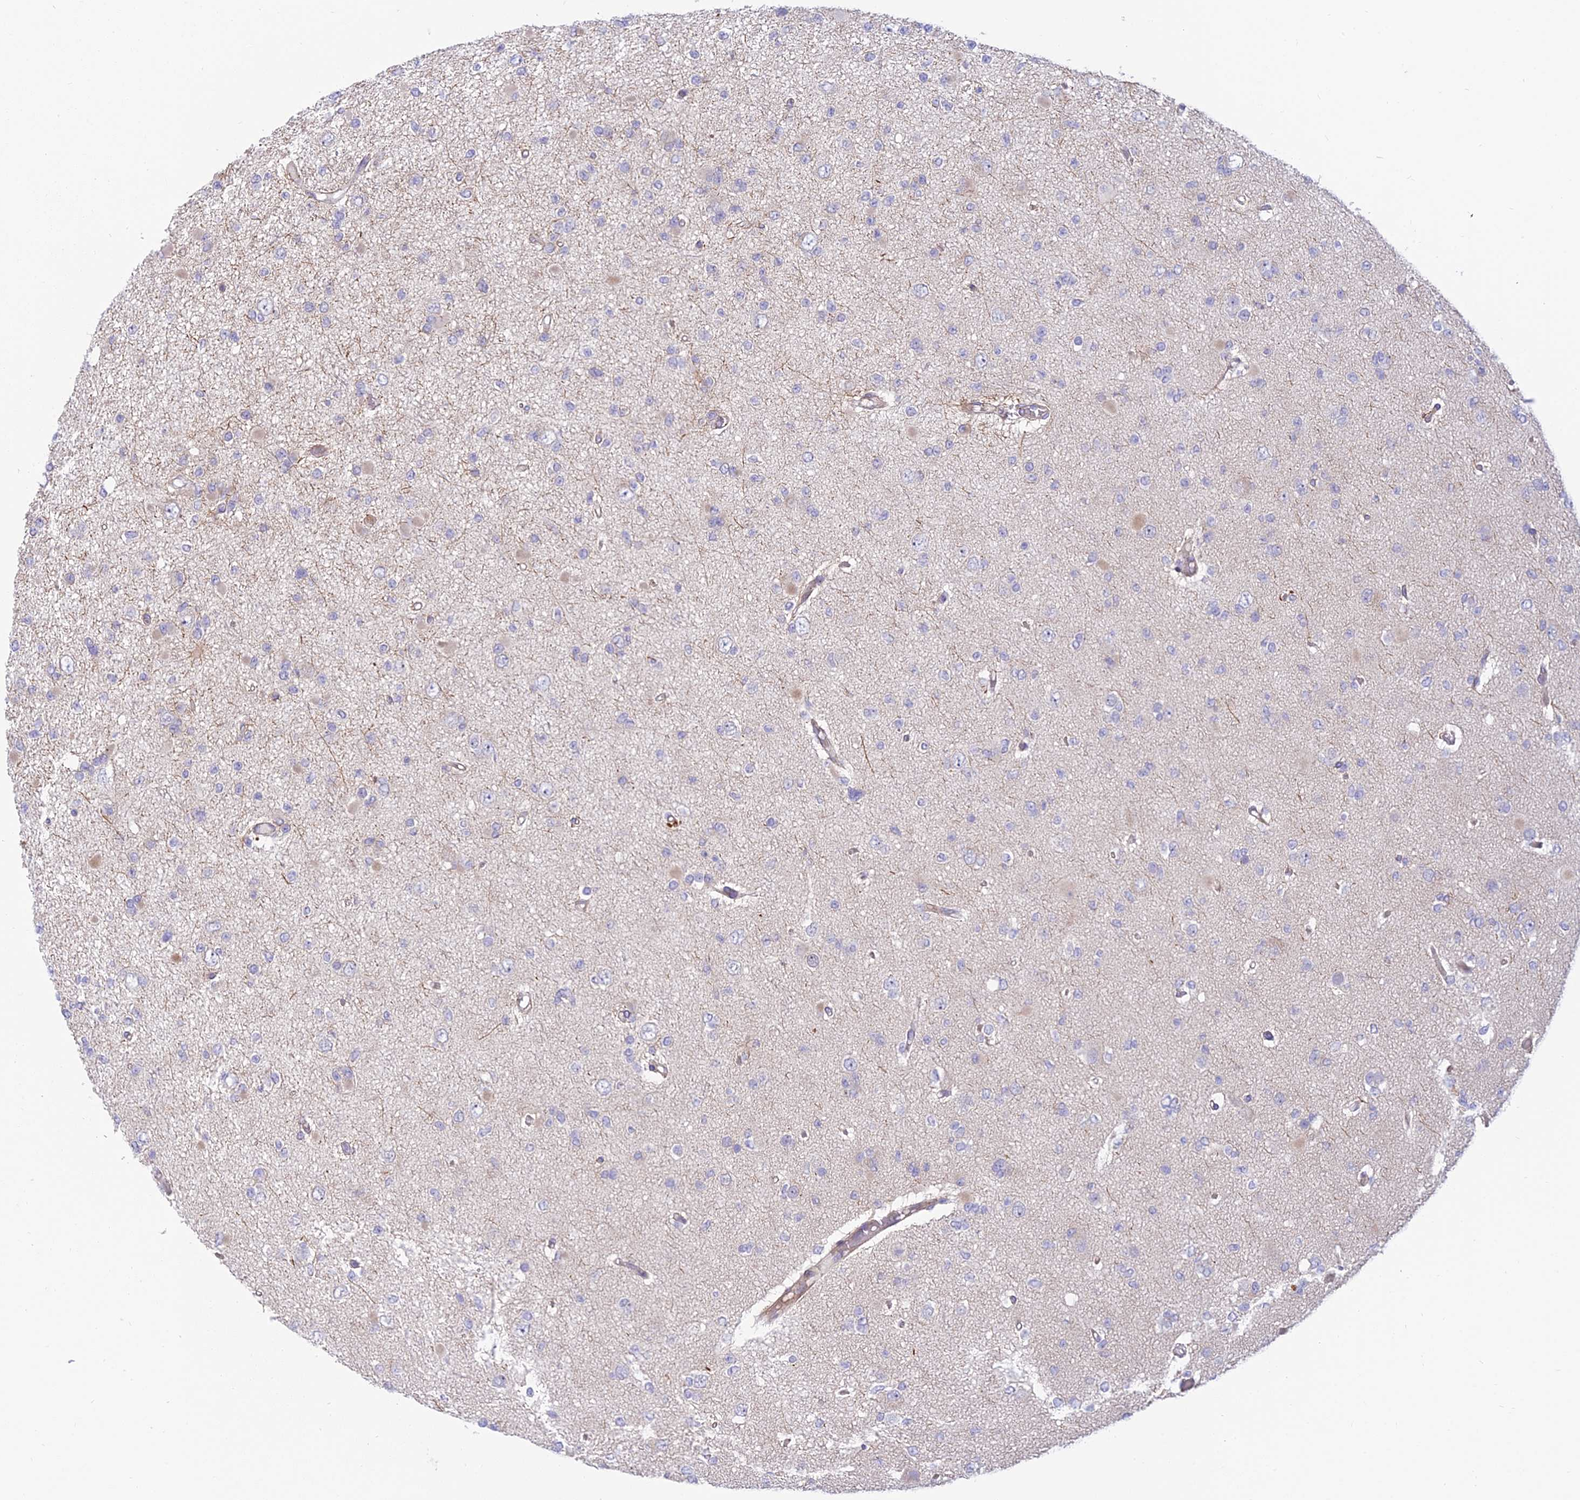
{"staining": {"intensity": "negative", "quantity": "none", "location": "none"}, "tissue": "glioma", "cell_type": "Tumor cells", "image_type": "cancer", "snomed": [{"axis": "morphology", "description": "Glioma, malignant, Low grade"}, {"axis": "topography", "description": "Brain"}], "caption": "Photomicrograph shows no protein expression in tumor cells of glioma tissue.", "gene": "DUS2", "patient": {"sex": "female", "age": 22}}